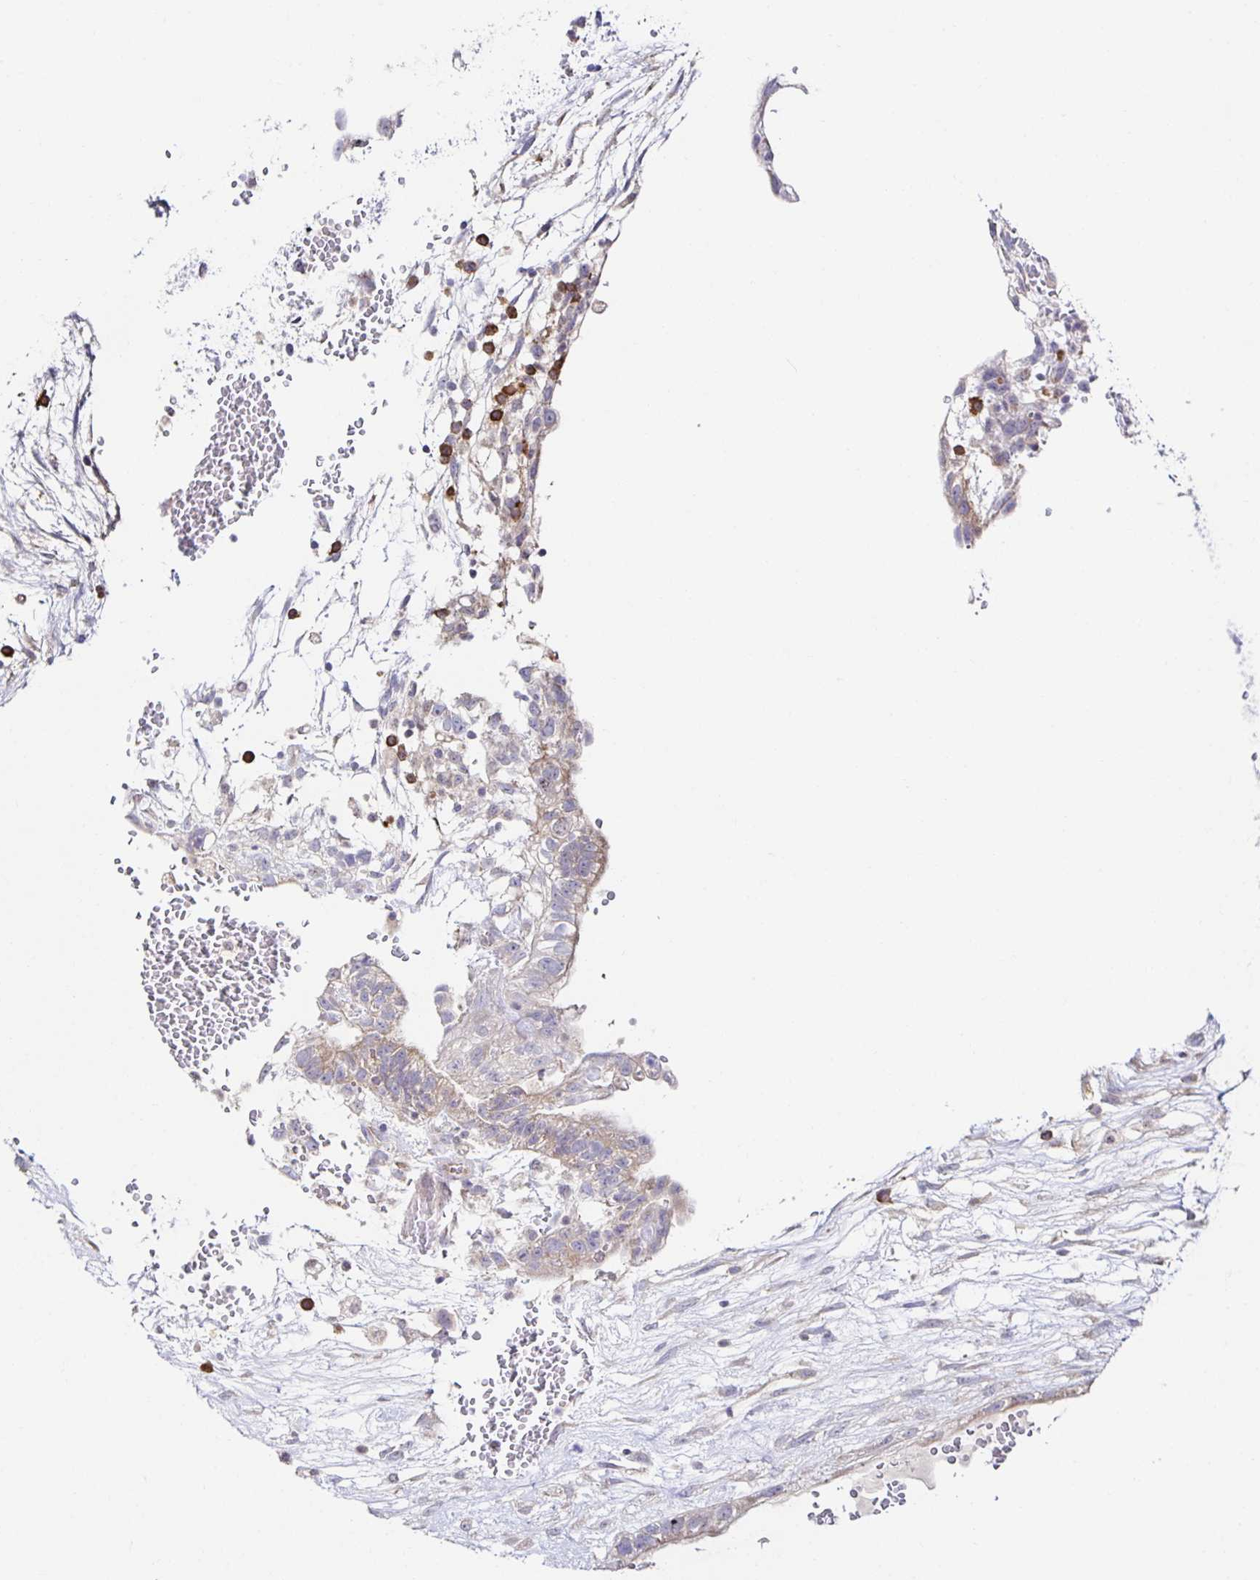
{"staining": {"intensity": "weak", "quantity": "<25%", "location": "cytoplasmic/membranous"}, "tissue": "testis cancer", "cell_type": "Tumor cells", "image_type": "cancer", "snomed": [{"axis": "morphology", "description": "Normal tissue, NOS"}, {"axis": "morphology", "description": "Carcinoma, Embryonal, NOS"}, {"axis": "topography", "description": "Testis"}], "caption": "Tumor cells show no significant expression in testis embryonal carcinoma.", "gene": "BAD", "patient": {"sex": "male", "age": 32}}